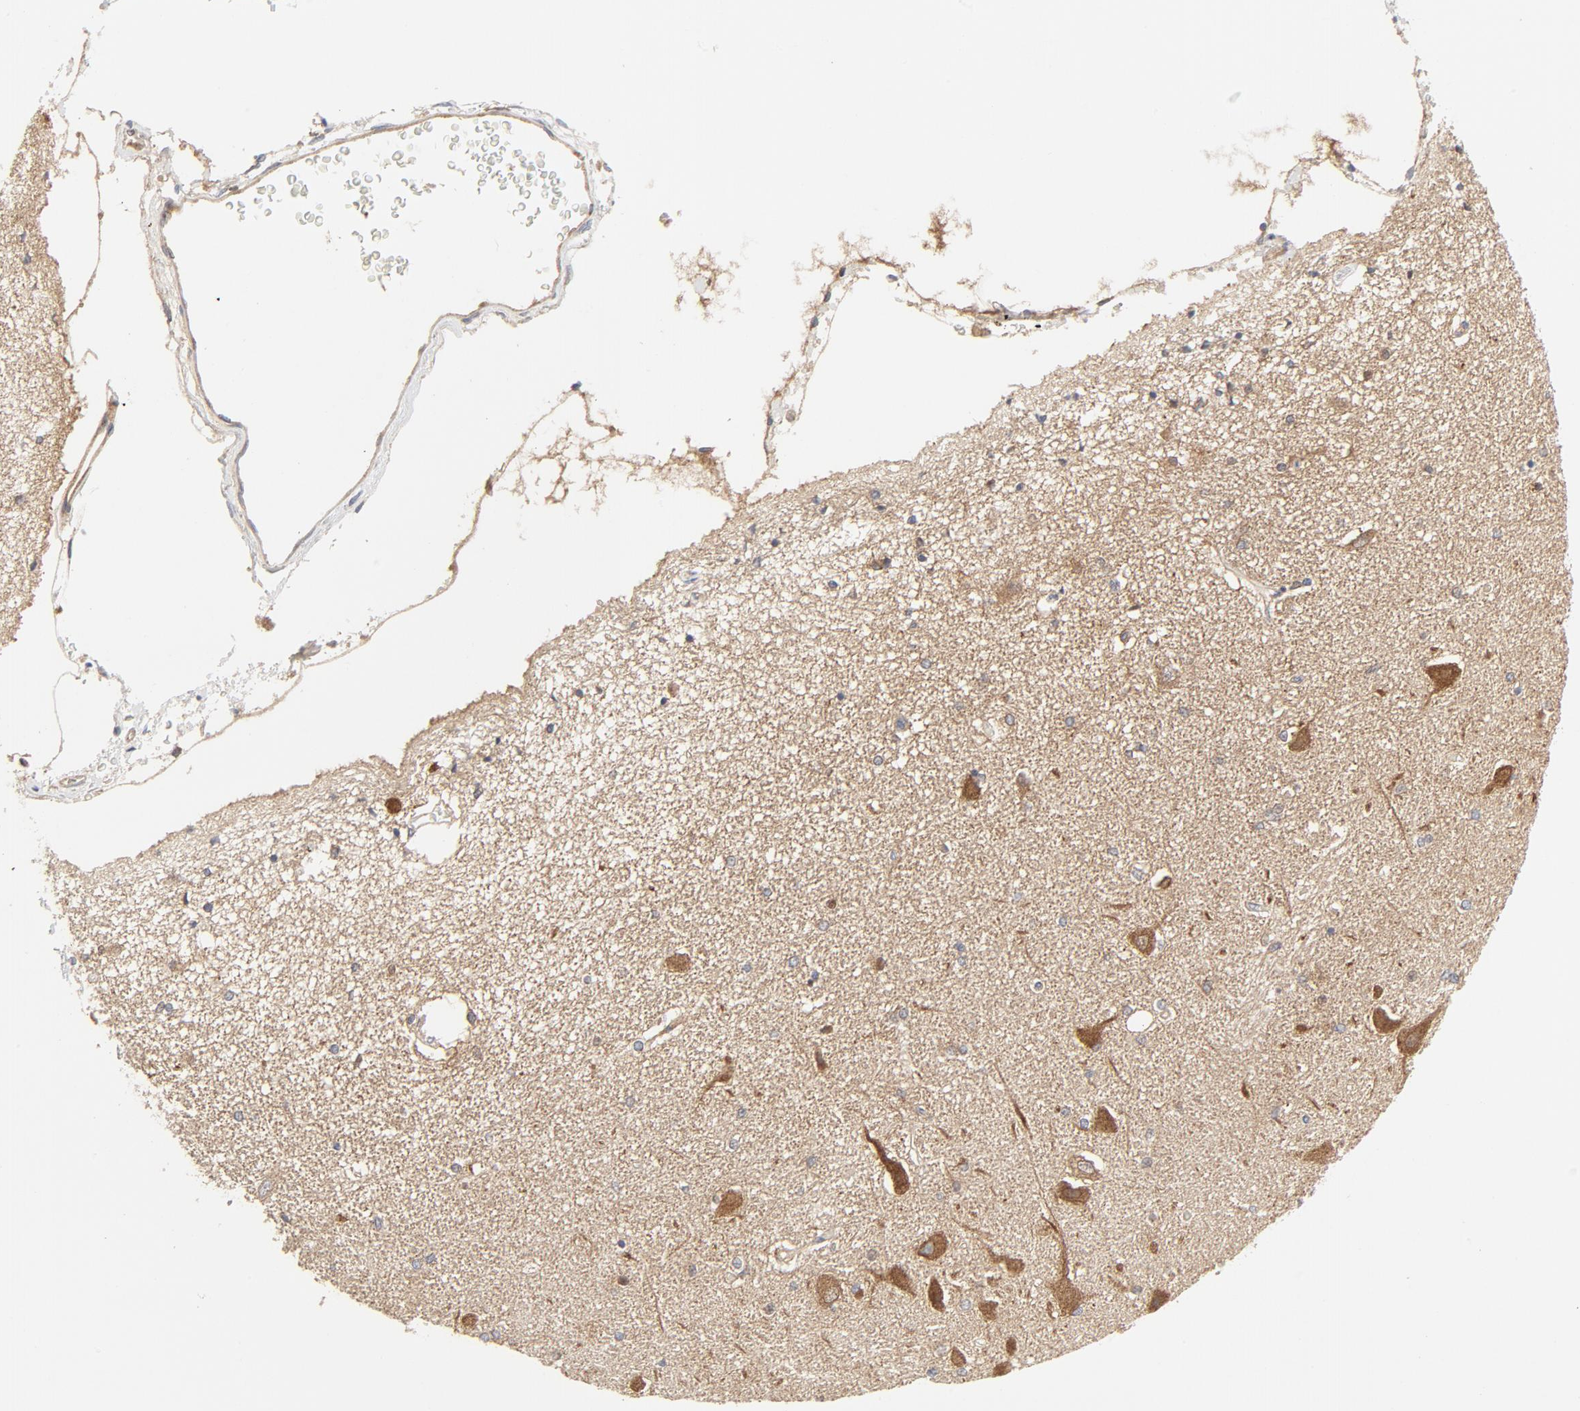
{"staining": {"intensity": "weak", "quantity": "<25%", "location": "cytoplasmic/membranous"}, "tissue": "hippocampus", "cell_type": "Glial cells", "image_type": "normal", "snomed": [{"axis": "morphology", "description": "Normal tissue, NOS"}, {"axis": "topography", "description": "Hippocampus"}], "caption": "Immunohistochemical staining of normal human hippocampus reveals no significant positivity in glial cells. (DAB (3,3'-diaminobenzidine) immunohistochemistry (IHC), high magnification).", "gene": "RABEP1", "patient": {"sex": "female", "age": 54}}